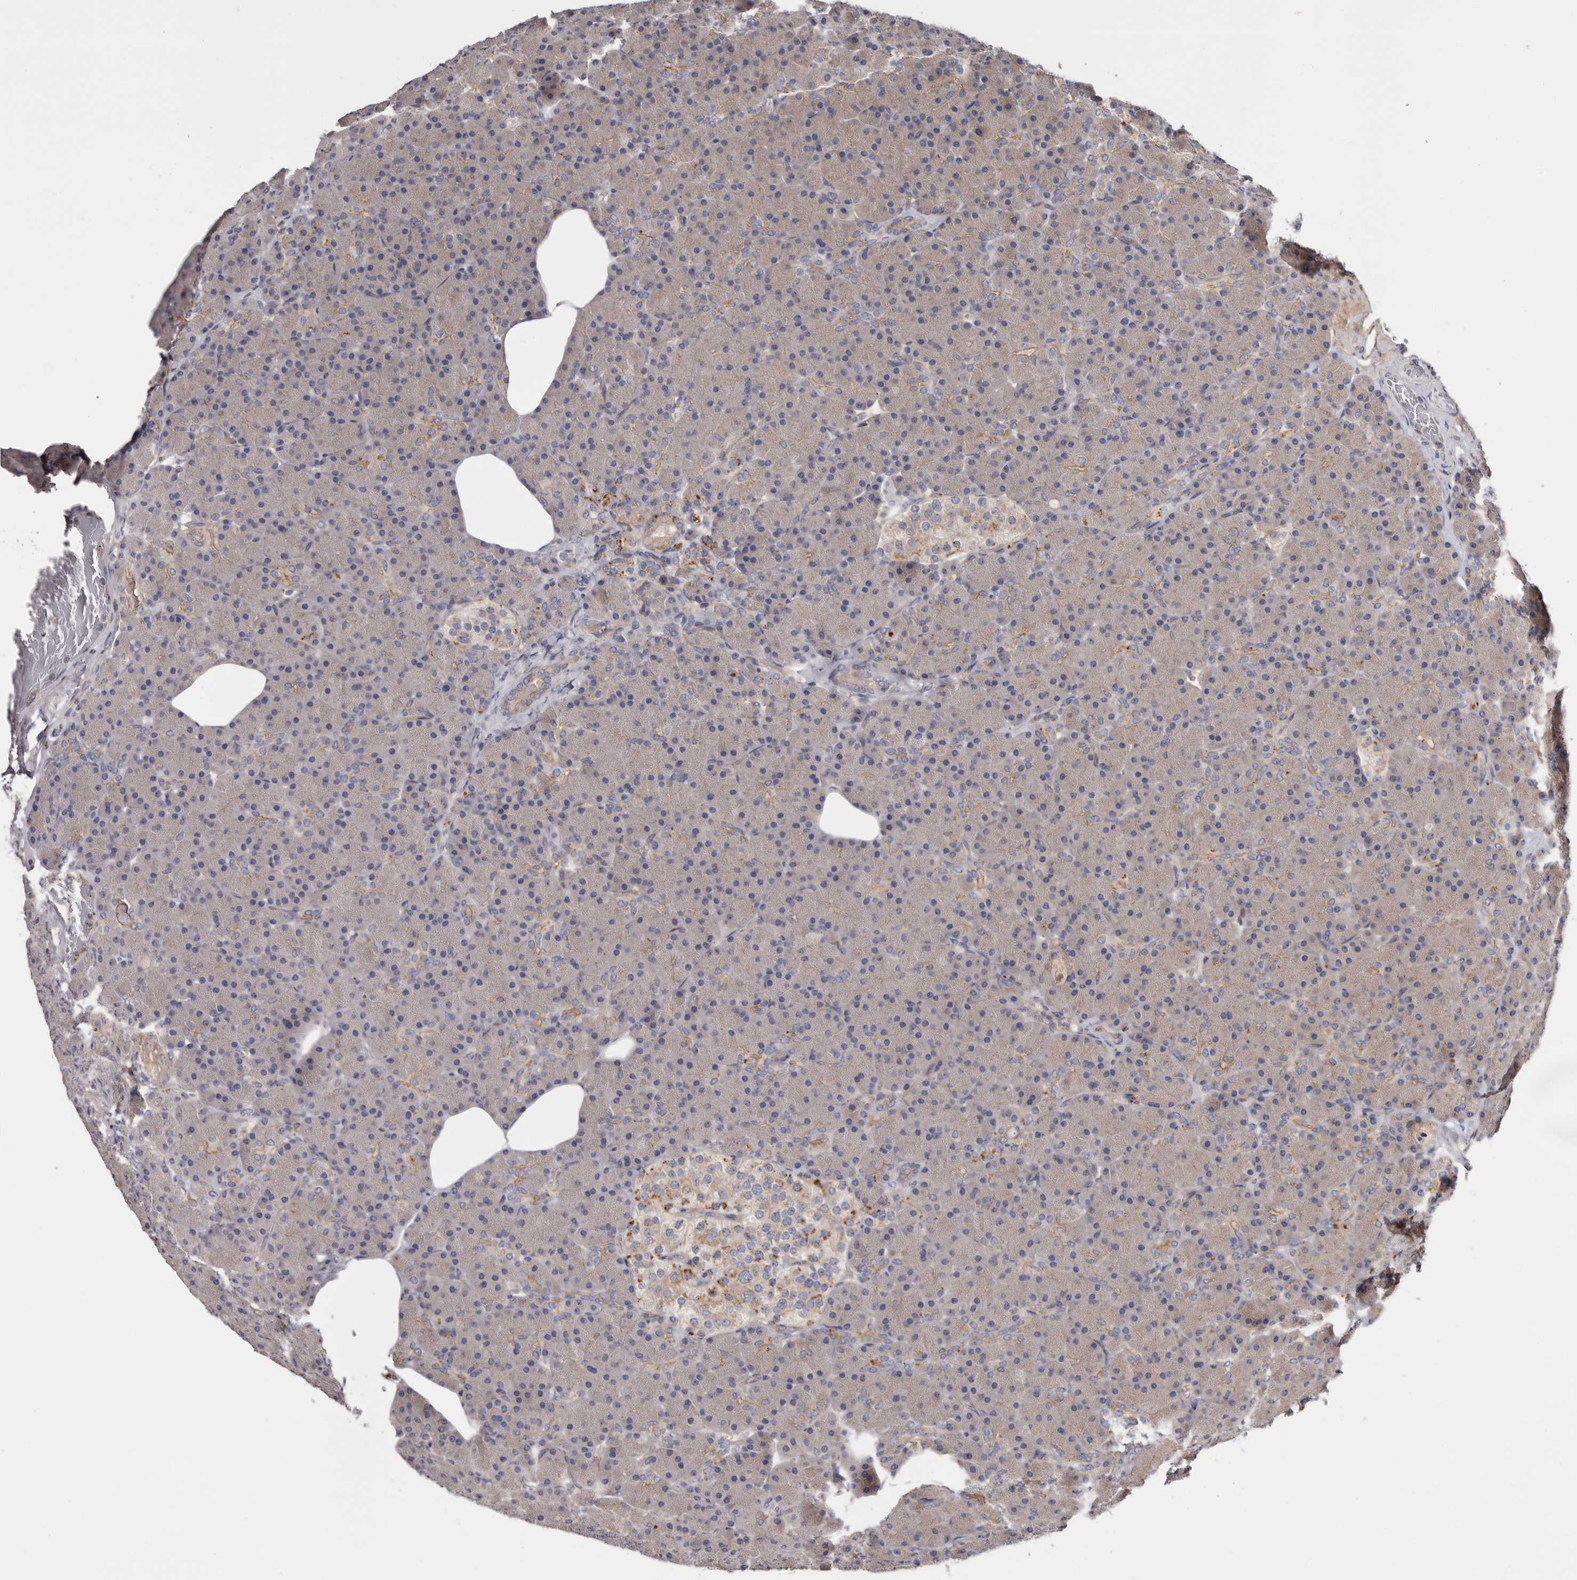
{"staining": {"intensity": "weak", "quantity": "25%-75%", "location": "cytoplasmic/membranous"}, "tissue": "pancreas", "cell_type": "Exocrine glandular cells", "image_type": "normal", "snomed": [{"axis": "morphology", "description": "Normal tissue, NOS"}, {"axis": "topography", "description": "Pancreas"}], "caption": "Exocrine glandular cells display low levels of weak cytoplasmic/membranous staining in approximately 25%-75% of cells in unremarkable pancreas.", "gene": "INKA2", "patient": {"sex": "female", "age": 43}}